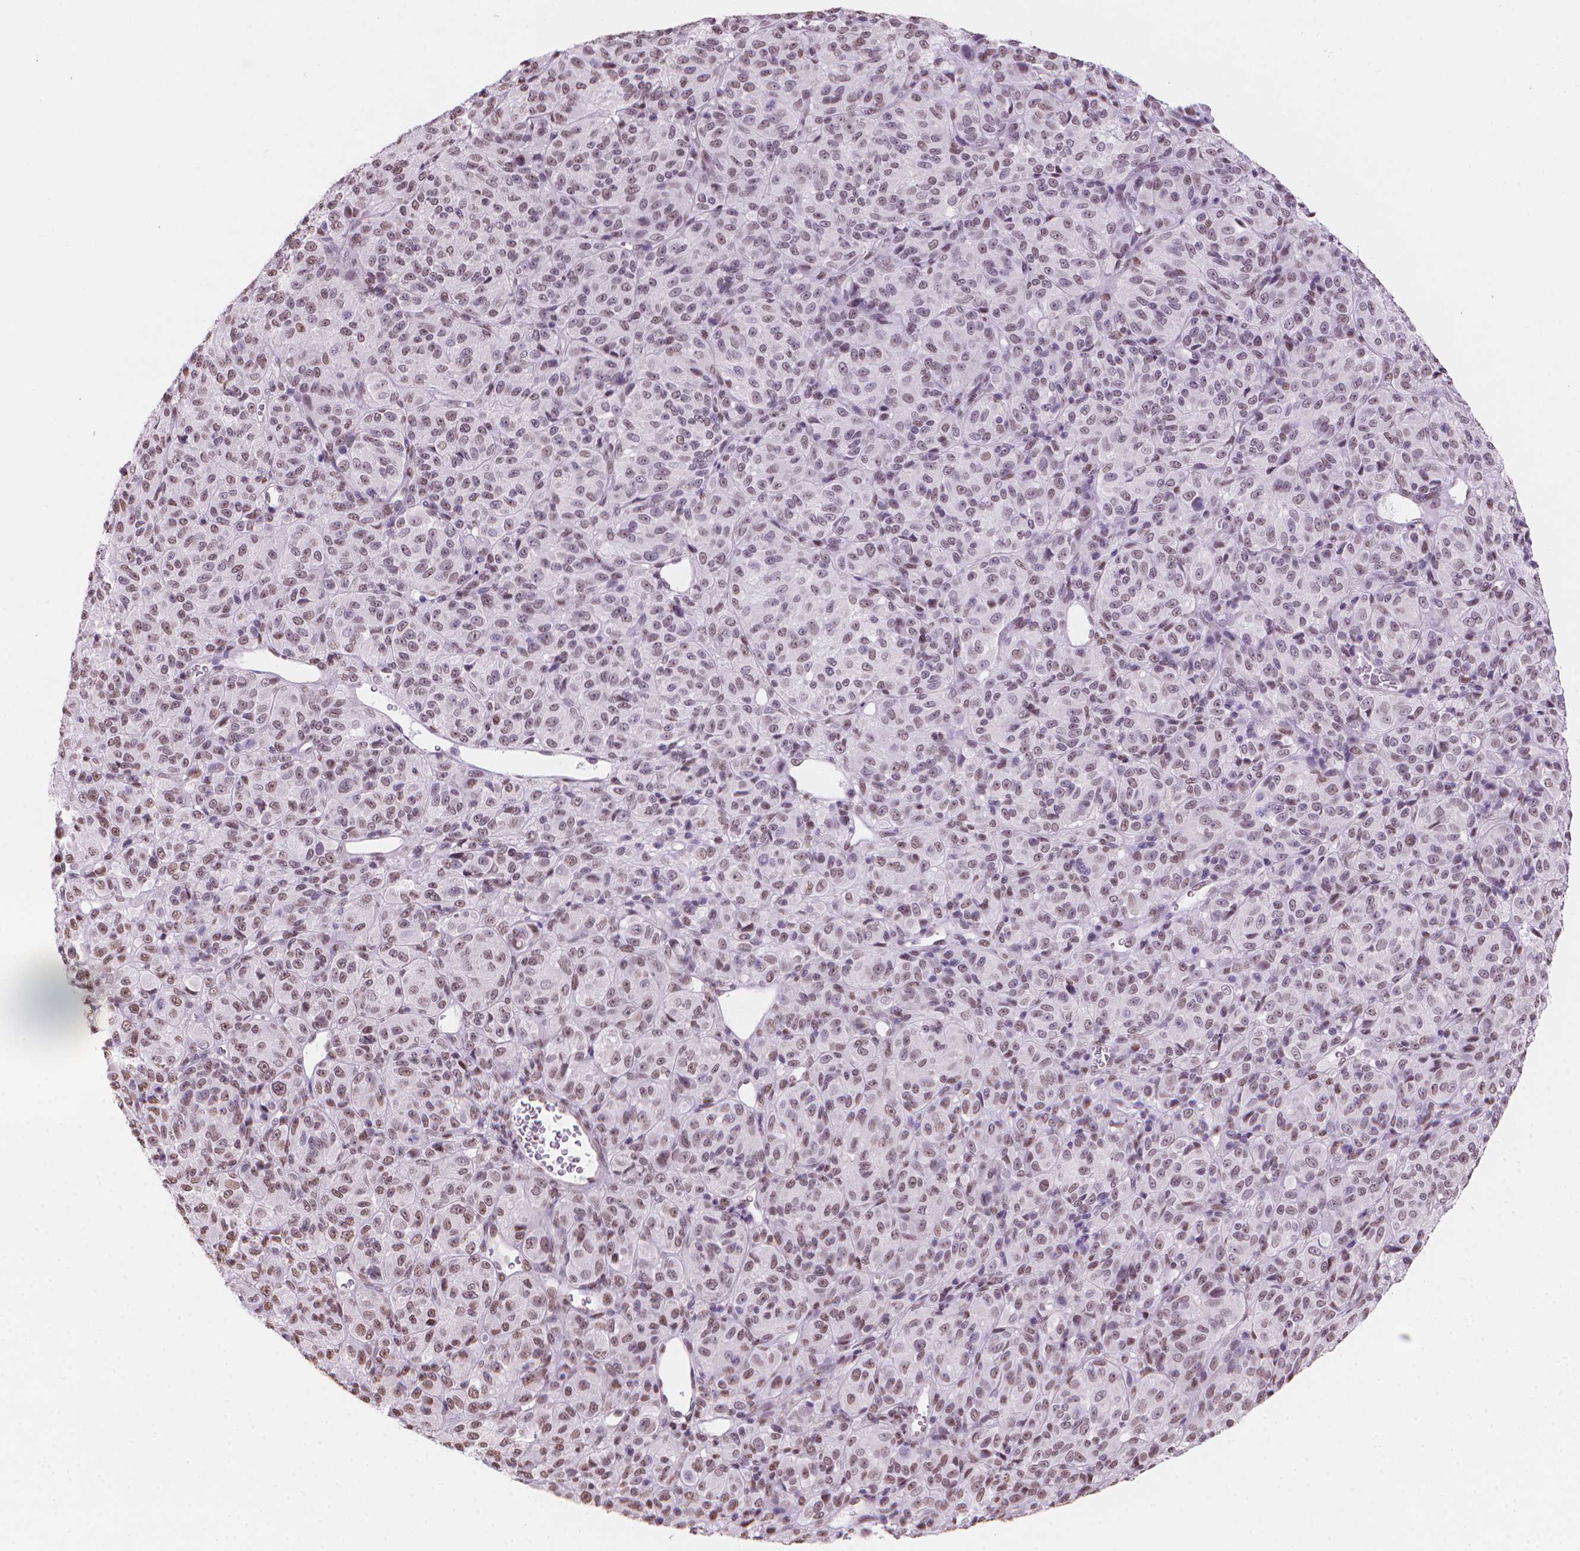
{"staining": {"intensity": "weak", "quantity": "25%-75%", "location": "nuclear"}, "tissue": "melanoma", "cell_type": "Tumor cells", "image_type": "cancer", "snomed": [{"axis": "morphology", "description": "Malignant melanoma, Metastatic site"}, {"axis": "topography", "description": "Brain"}], "caption": "High-power microscopy captured an immunohistochemistry (IHC) histopathology image of melanoma, revealing weak nuclear staining in approximately 25%-75% of tumor cells.", "gene": "PIAS2", "patient": {"sex": "female", "age": 56}}